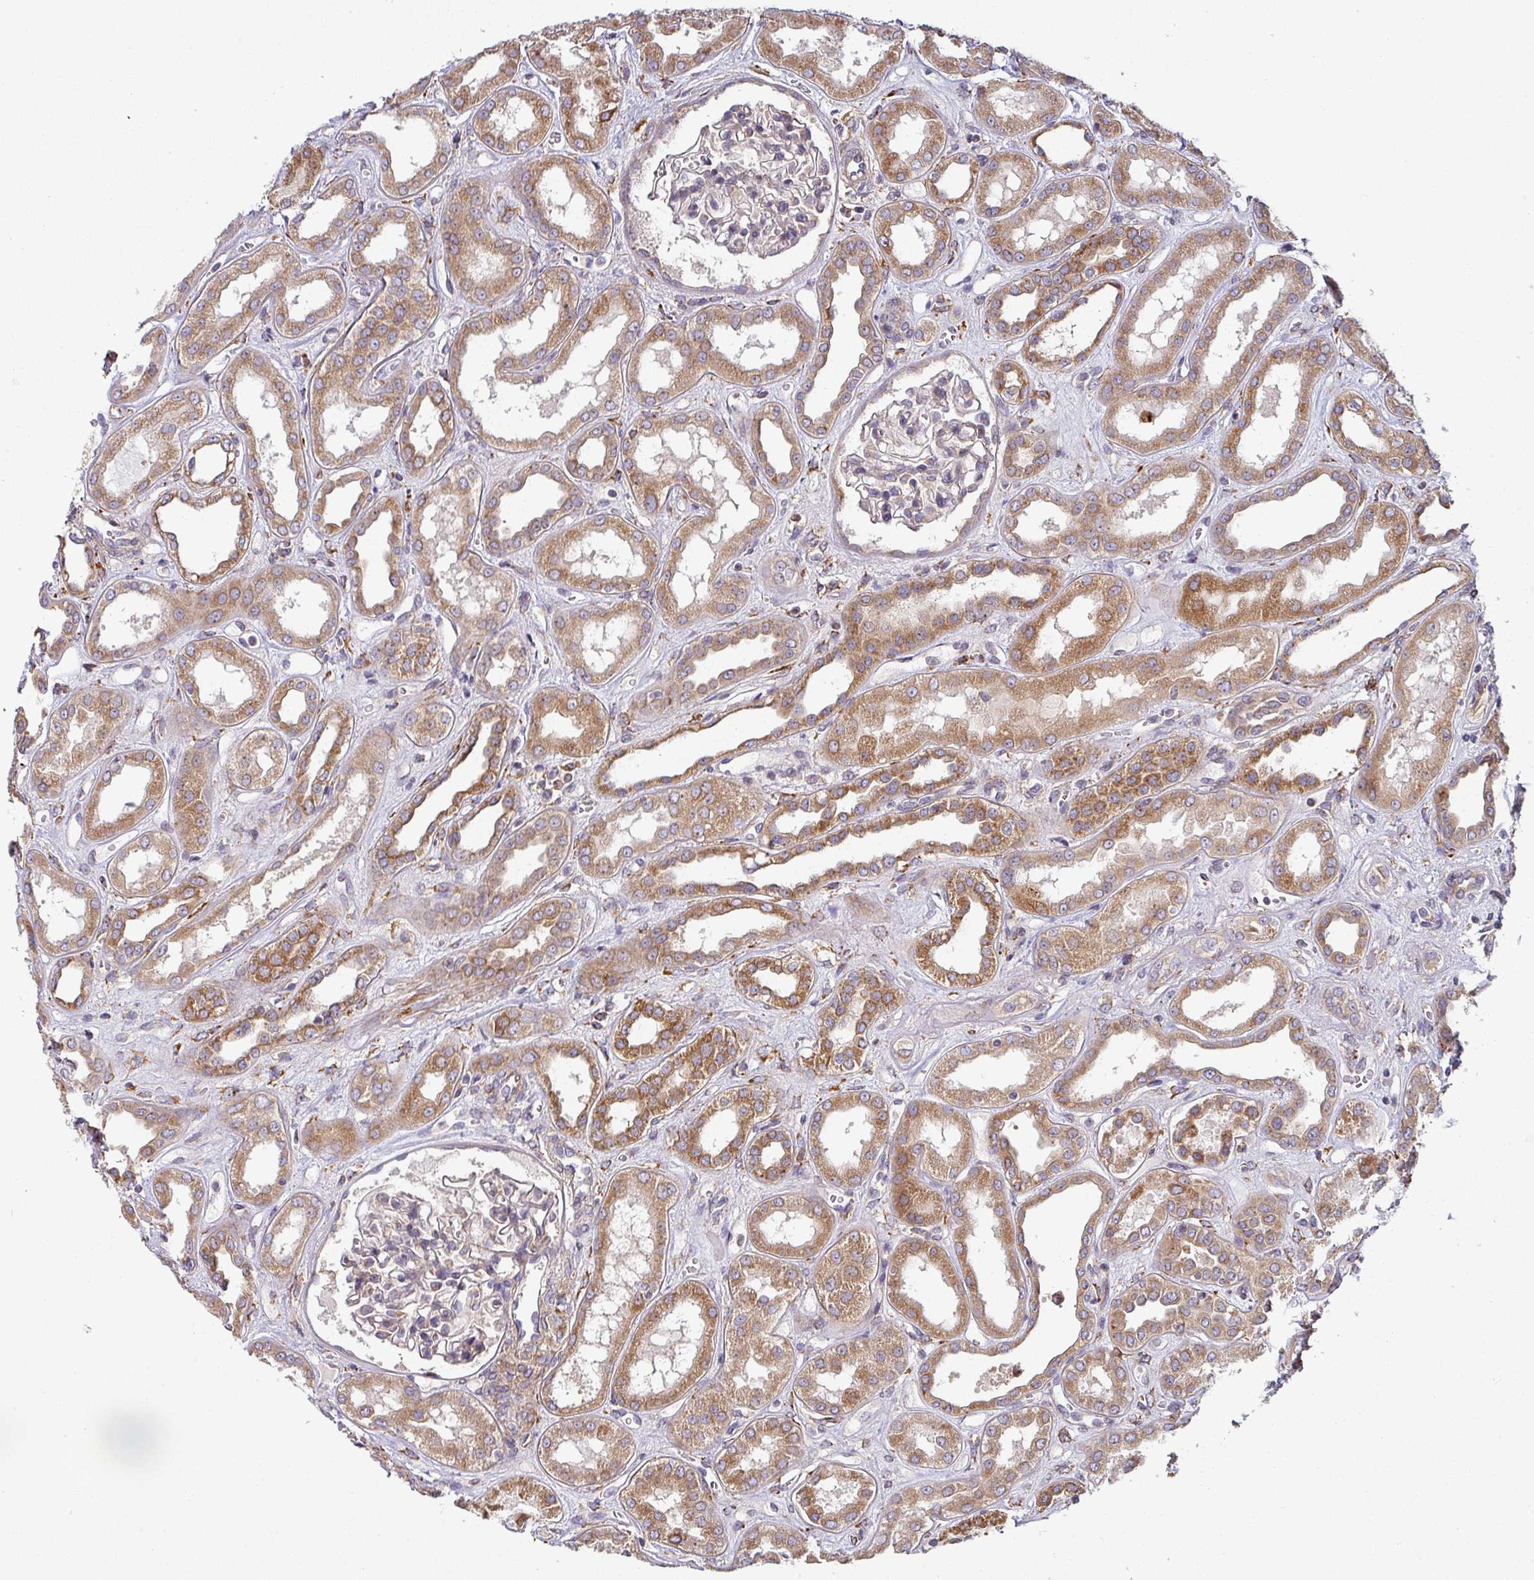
{"staining": {"intensity": "negative", "quantity": "none", "location": "none"}, "tissue": "kidney", "cell_type": "Cells in glomeruli", "image_type": "normal", "snomed": [{"axis": "morphology", "description": "Normal tissue, NOS"}, {"axis": "topography", "description": "Kidney"}], "caption": "An immunohistochemistry (IHC) histopathology image of unremarkable kidney is shown. There is no staining in cells in glomeruli of kidney. (IHC, brightfield microscopy, high magnification).", "gene": "ZNF268", "patient": {"sex": "male", "age": 59}}